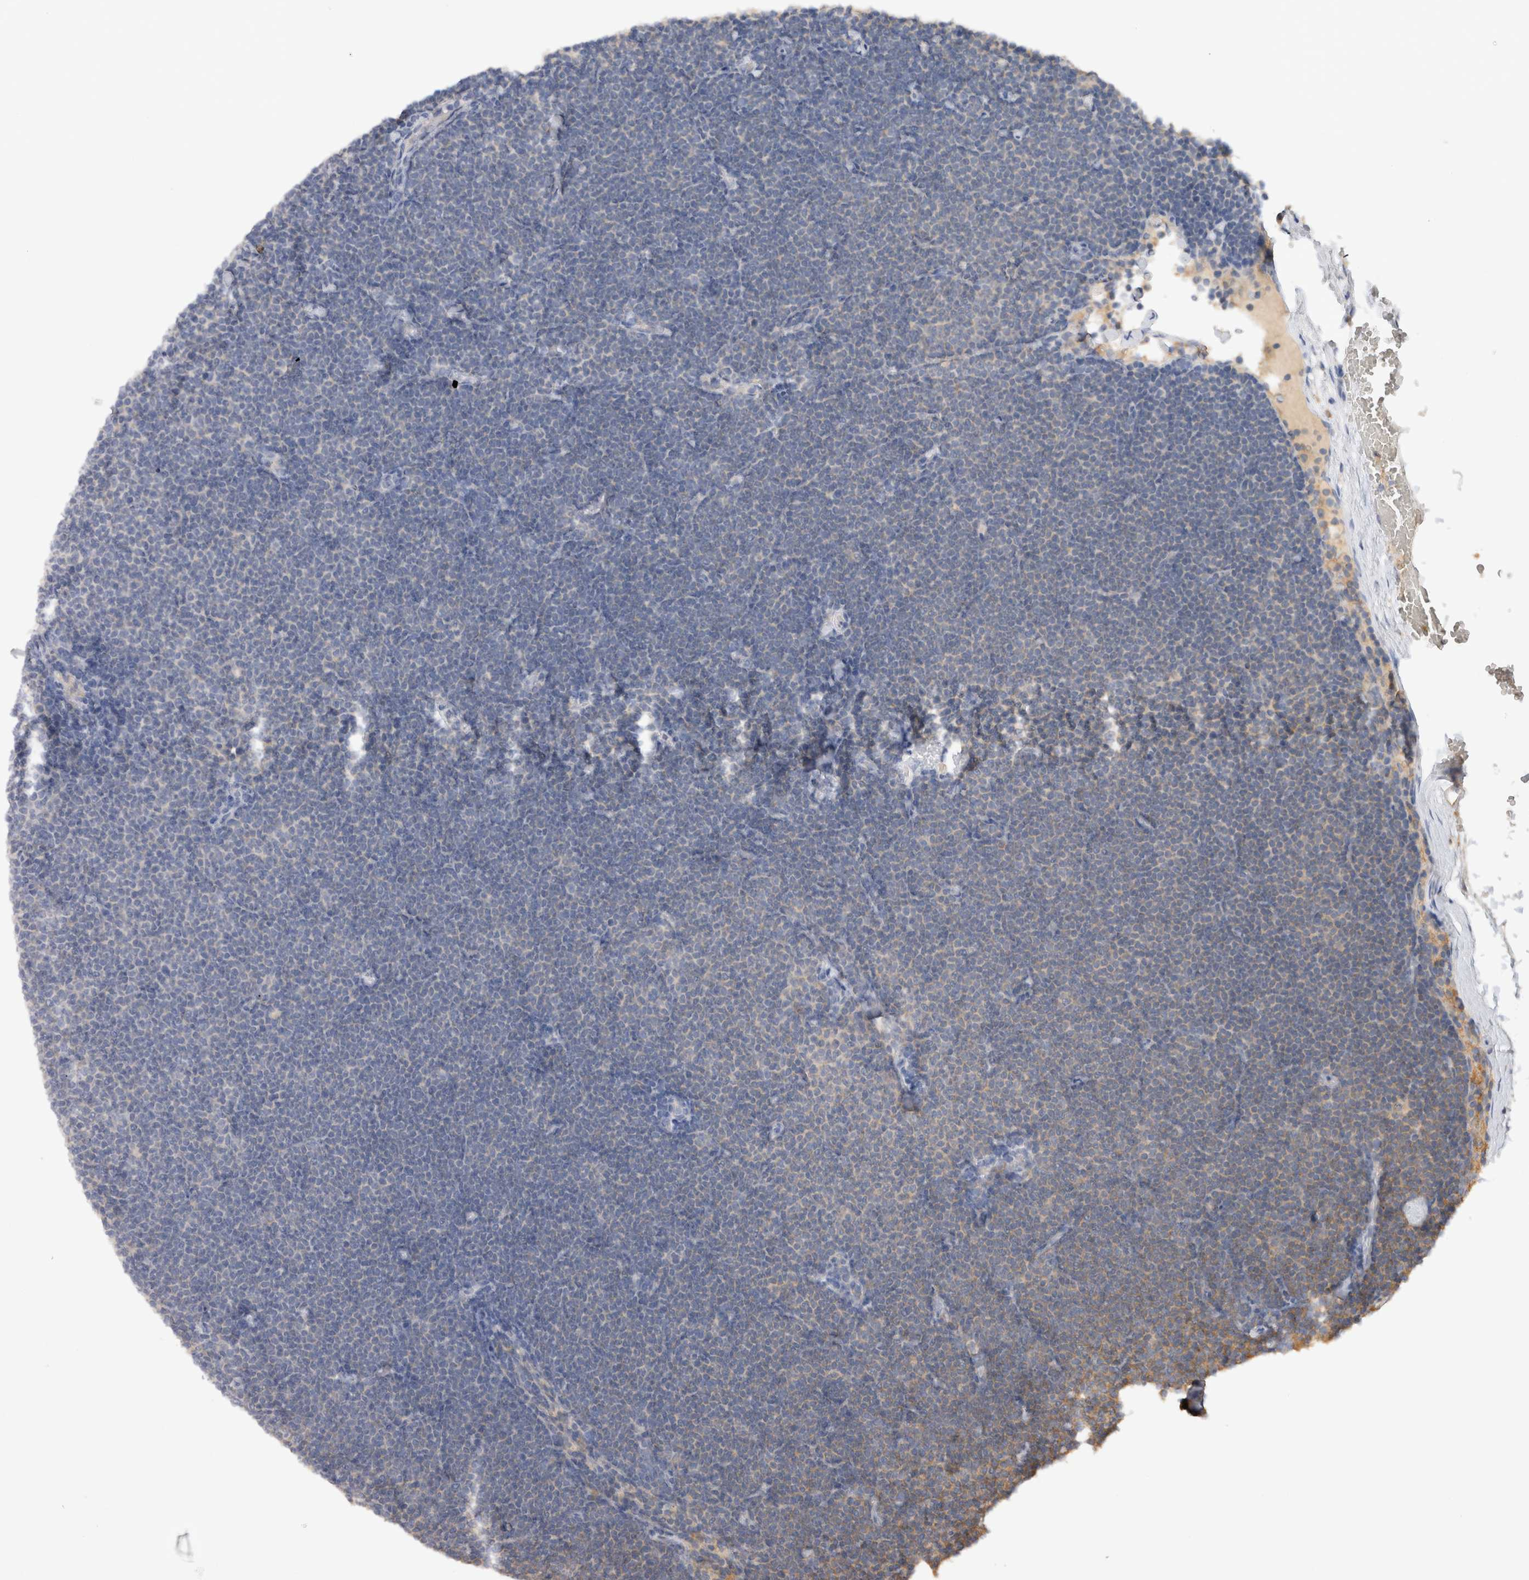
{"staining": {"intensity": "negative", "quantity": "none", "location": "none"}, "tissue": "lymphoma", "cell_type": "Tumor cells", "image_type": "cancer", "snomed": [{"axis": "morphology", "description": "Malignant lymphoma, non-Hodgkin's type, Low grade"}, {"axis": "topography", "description": "Lymph node"}], "caption": "There is no significant staining in tumor cells of lymphoma.", "gene": "GAS1", "patient": {"sex": "female", "age": 53}}